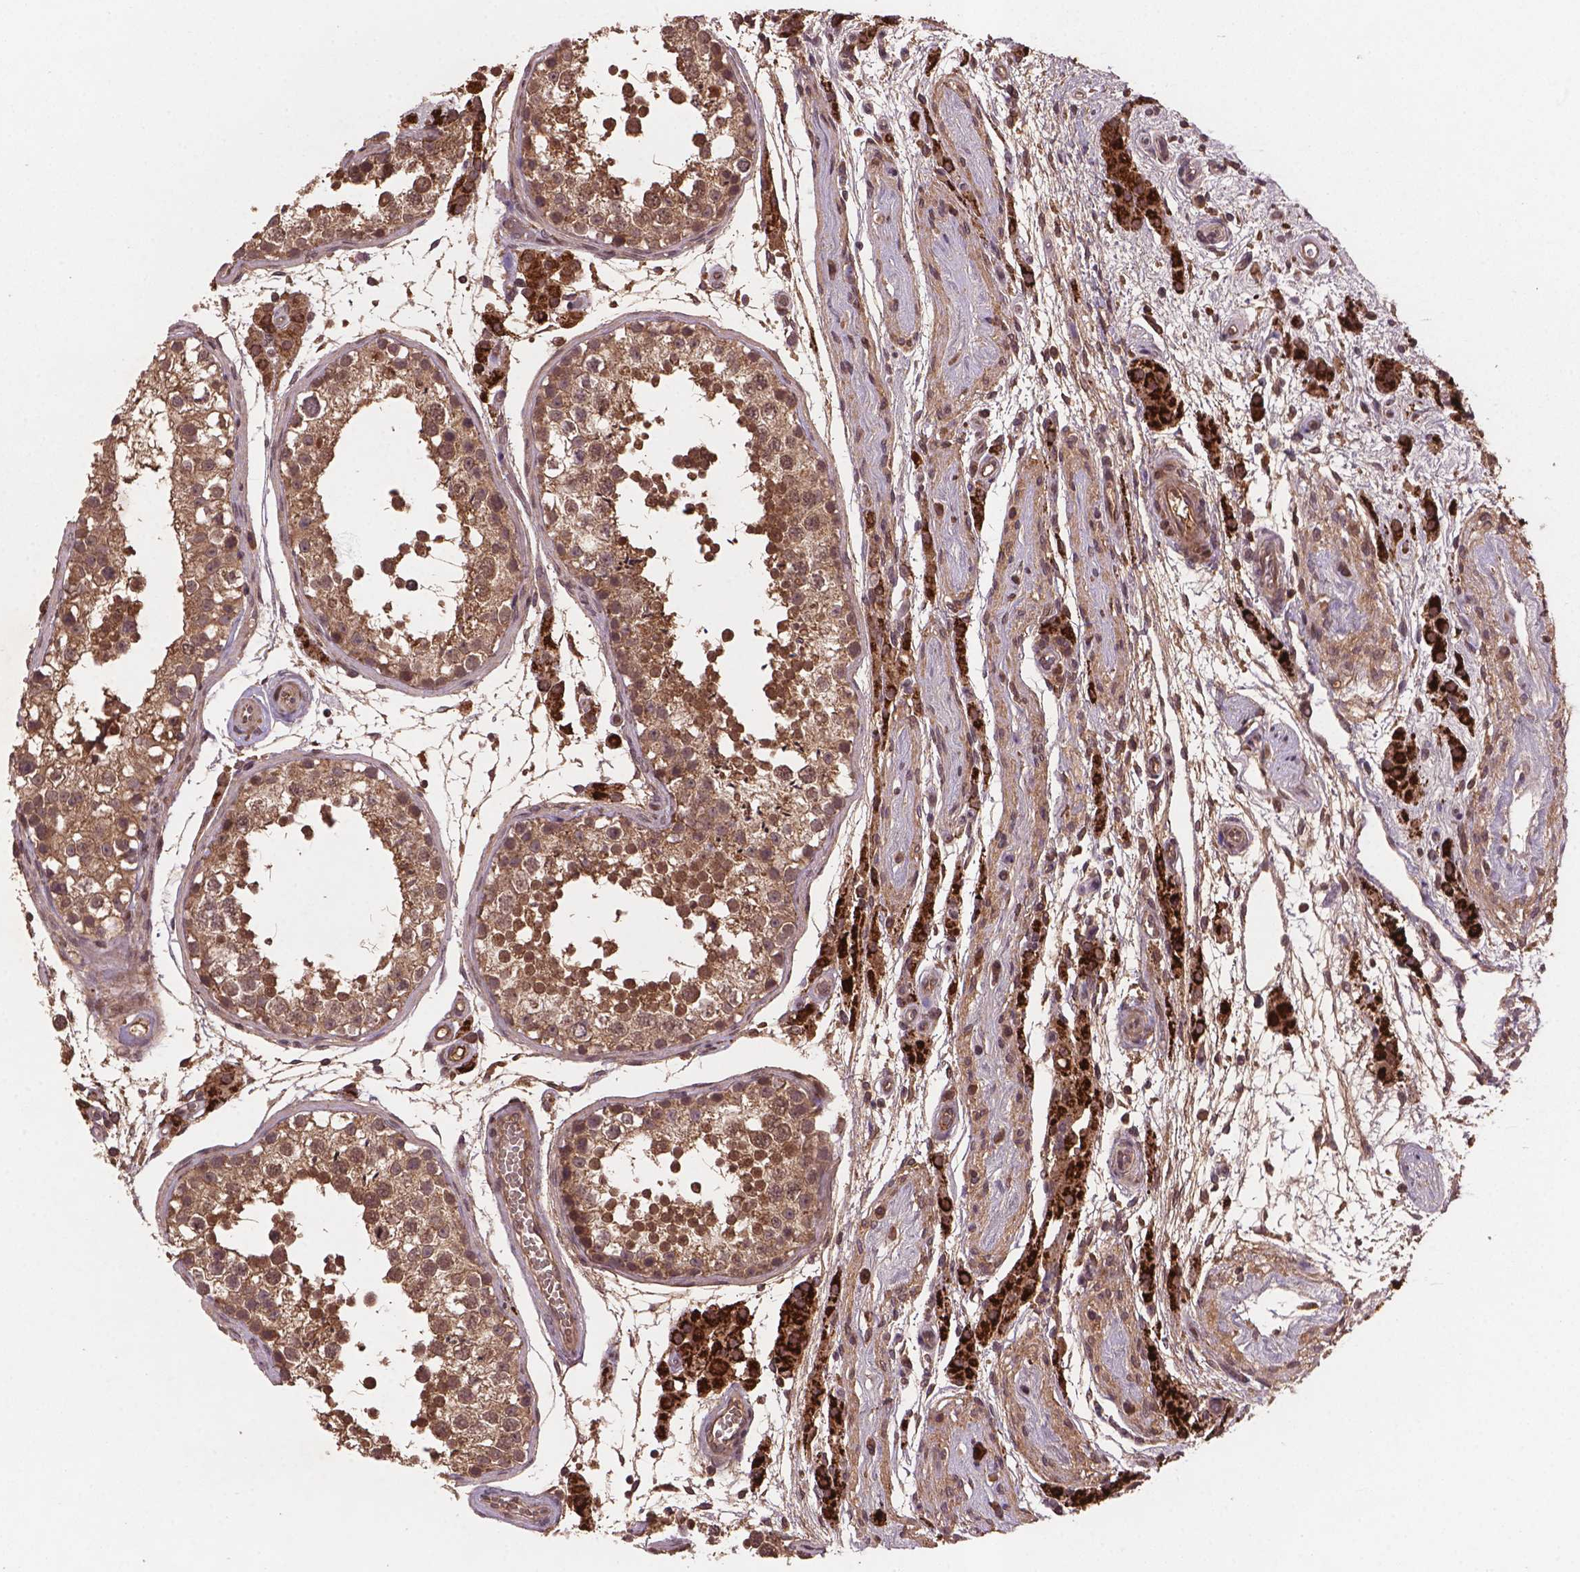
{"staining": {"intensity": "moderate", "quantity": ">75%", "location": "cytoplasmic/membranous,nuclear"}, "tissue": "testis", "cell_type": "Cells in seminiferous ducts", "image_type": "normal", "snomed": [{"axis": "morphology", "description": "Normal tissue, NOS"}, {"axis": "morphology", "description": "Seminoma, NOS"}, {"axis": "topography", "description": "Testis"}], "caption": "A brown stain shows moderate cytoplasmic/membranous,nuclear positivity of a protein in cells in seminiferous ducts of unremarkable testis. (Brightfield microscopy of DAB IHC at high magnification).", "gene": "NIPAL2", "patient": {"sex": "male", "age": 29}}